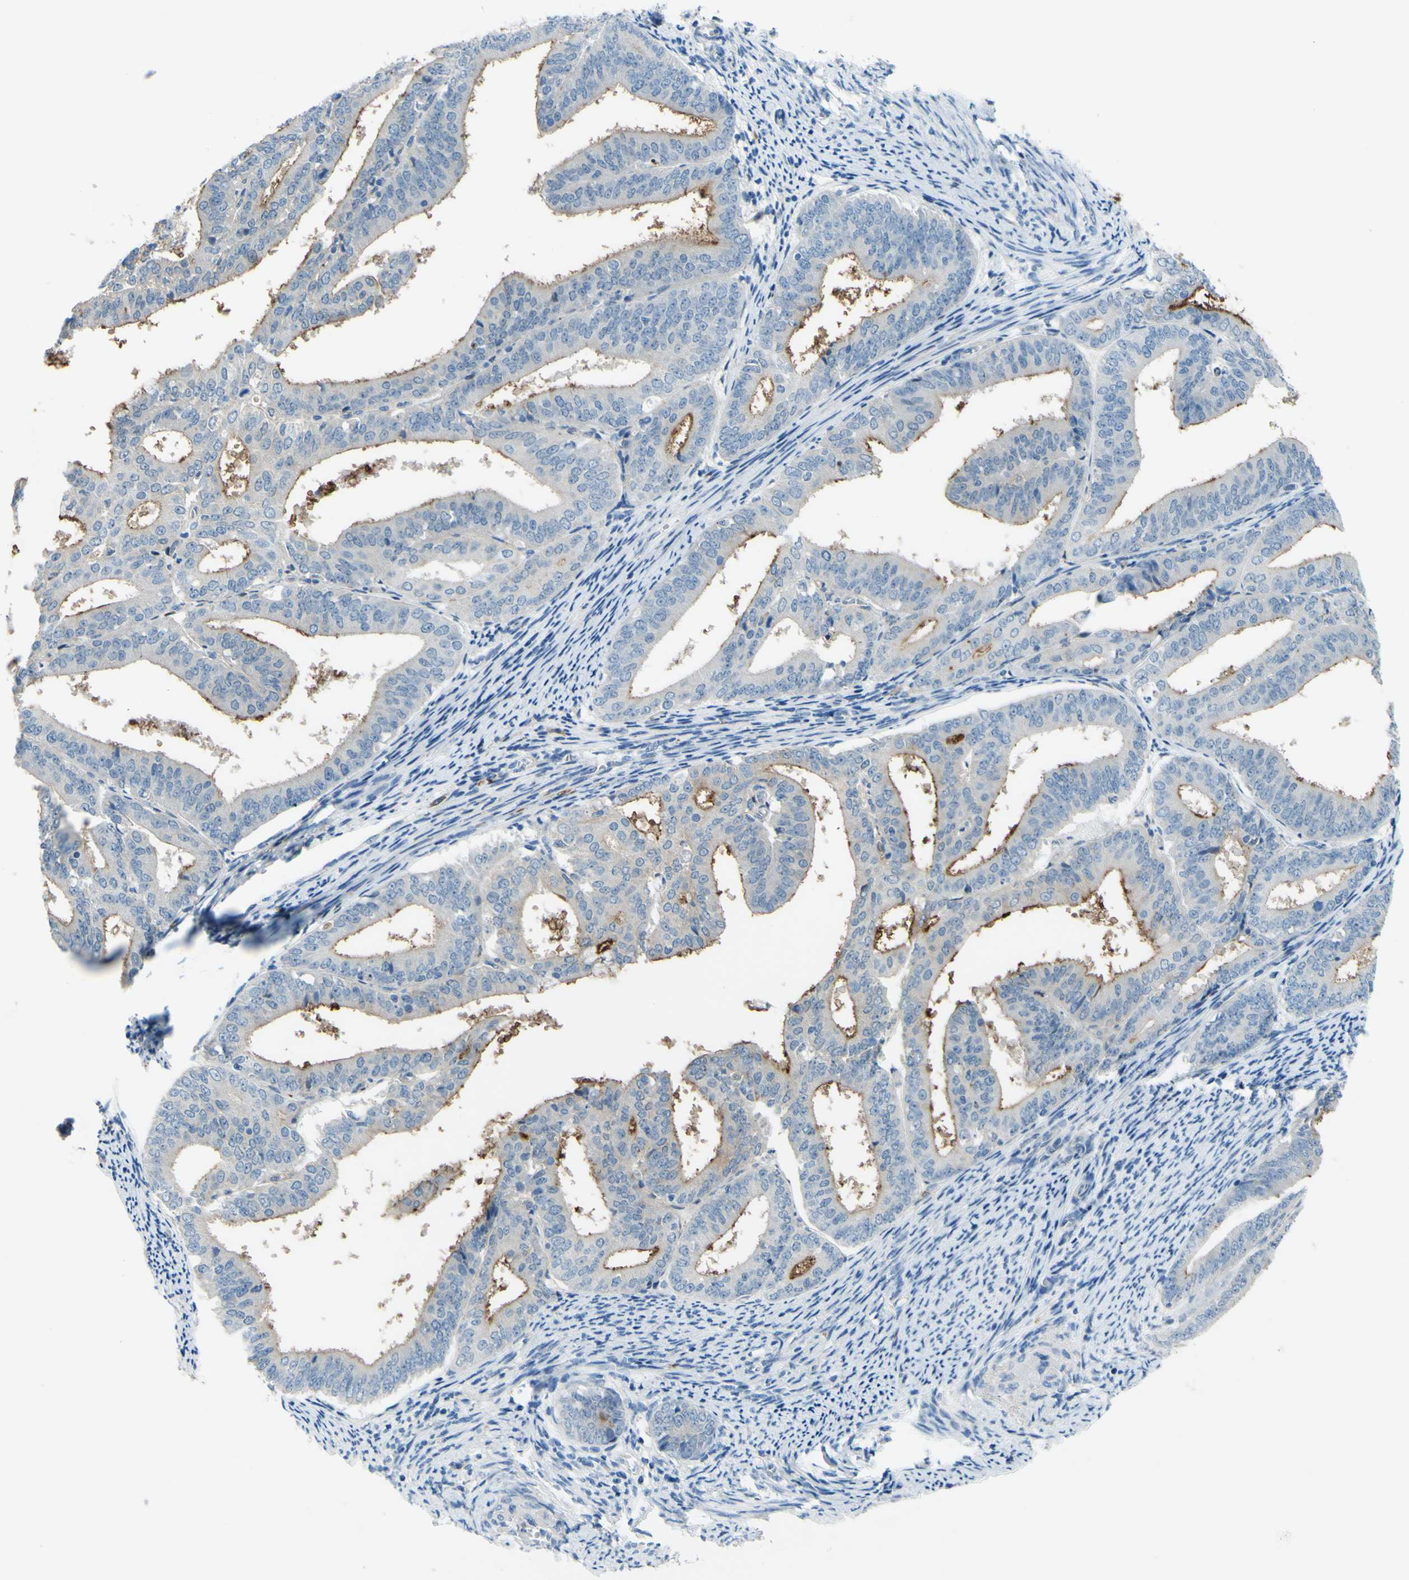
{"staining": {"intensity": "weak", "quantity": "<25%", "location": "cytoplasmic/membranous"}, "tissue": "endometrial cancer", "cell_type": "Tumor cells", "image_type": "cancer", "snomed": [{"axis": "morphology", "description": "Adenocarcinoma, NOS"}, {"axis": "topography", "description": "Endometrium"}], "caption": "This is a micrograph of immunohistochemistry staining of endometrial cancer, which shows no positivity in tumor cells. The staining is performed using DAB brown chromogen with nuclei counter-stained in using hematoxylin.", "gene": "ARHGAP1", "patient": {"sex": "female", "age": 63}}